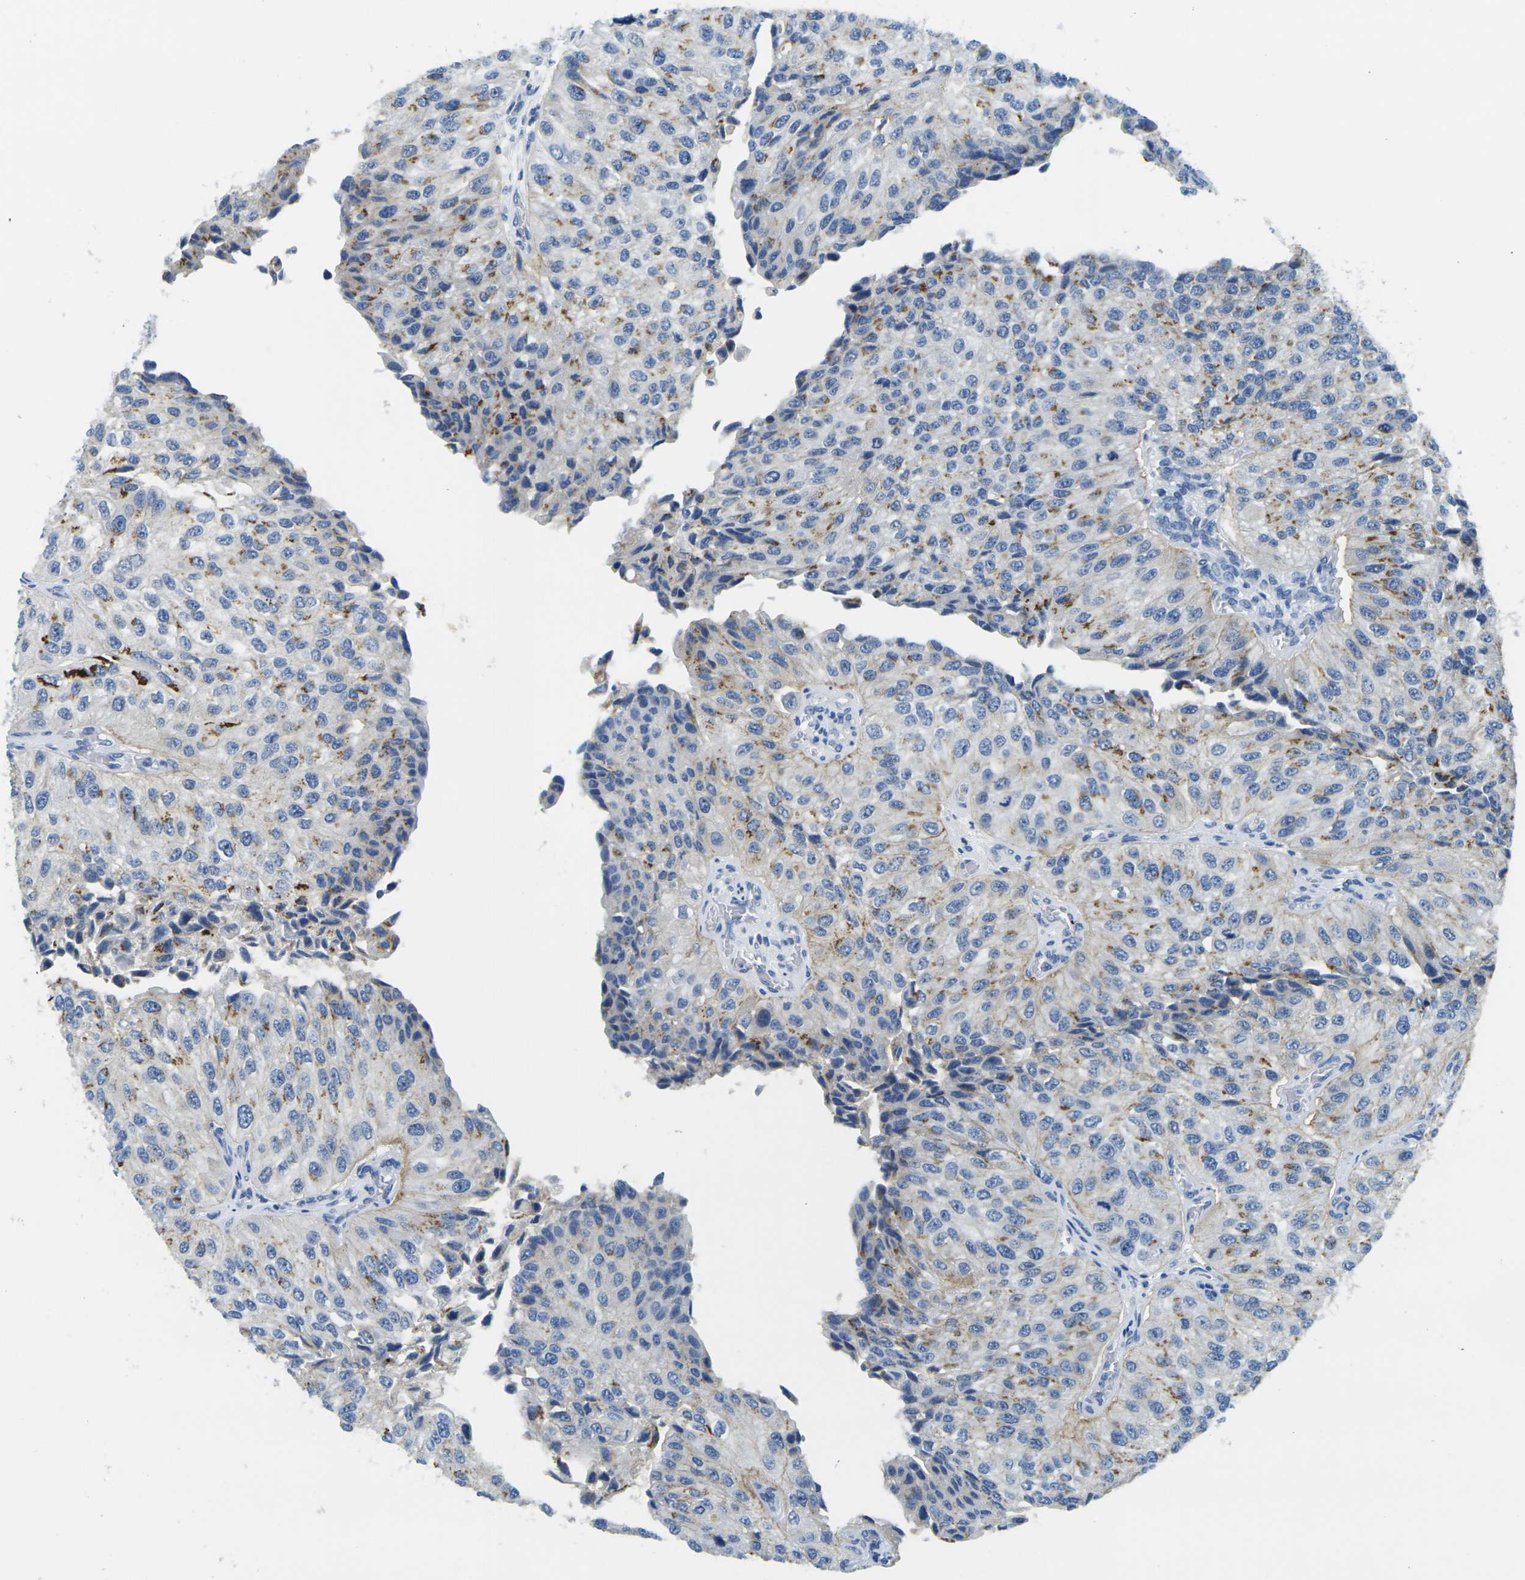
{"staining": {"intensity": "moderate", "quantity": "25%-75%", "location": "cytoplasmic/membranous"}, "tissue": "urothelial cancer", "cell_type": "Tumor cells", "image_type": "cancer", "snomed": [{"axis": "morphology", "description": "Urothelial carcinoma, High grade"}, {"axis": "topography", "description": "Kidney"}, {"axis": "topography", "description": "Urinary bladder"}], "caption": "A micrograph of high-grade urothelial carcinoma stained for a protein displays moderate cytoplasmic/membranous brown staining in tumor cells.", "gene": "FAM3D", "patient": {"sex": "male", "age": 77}}